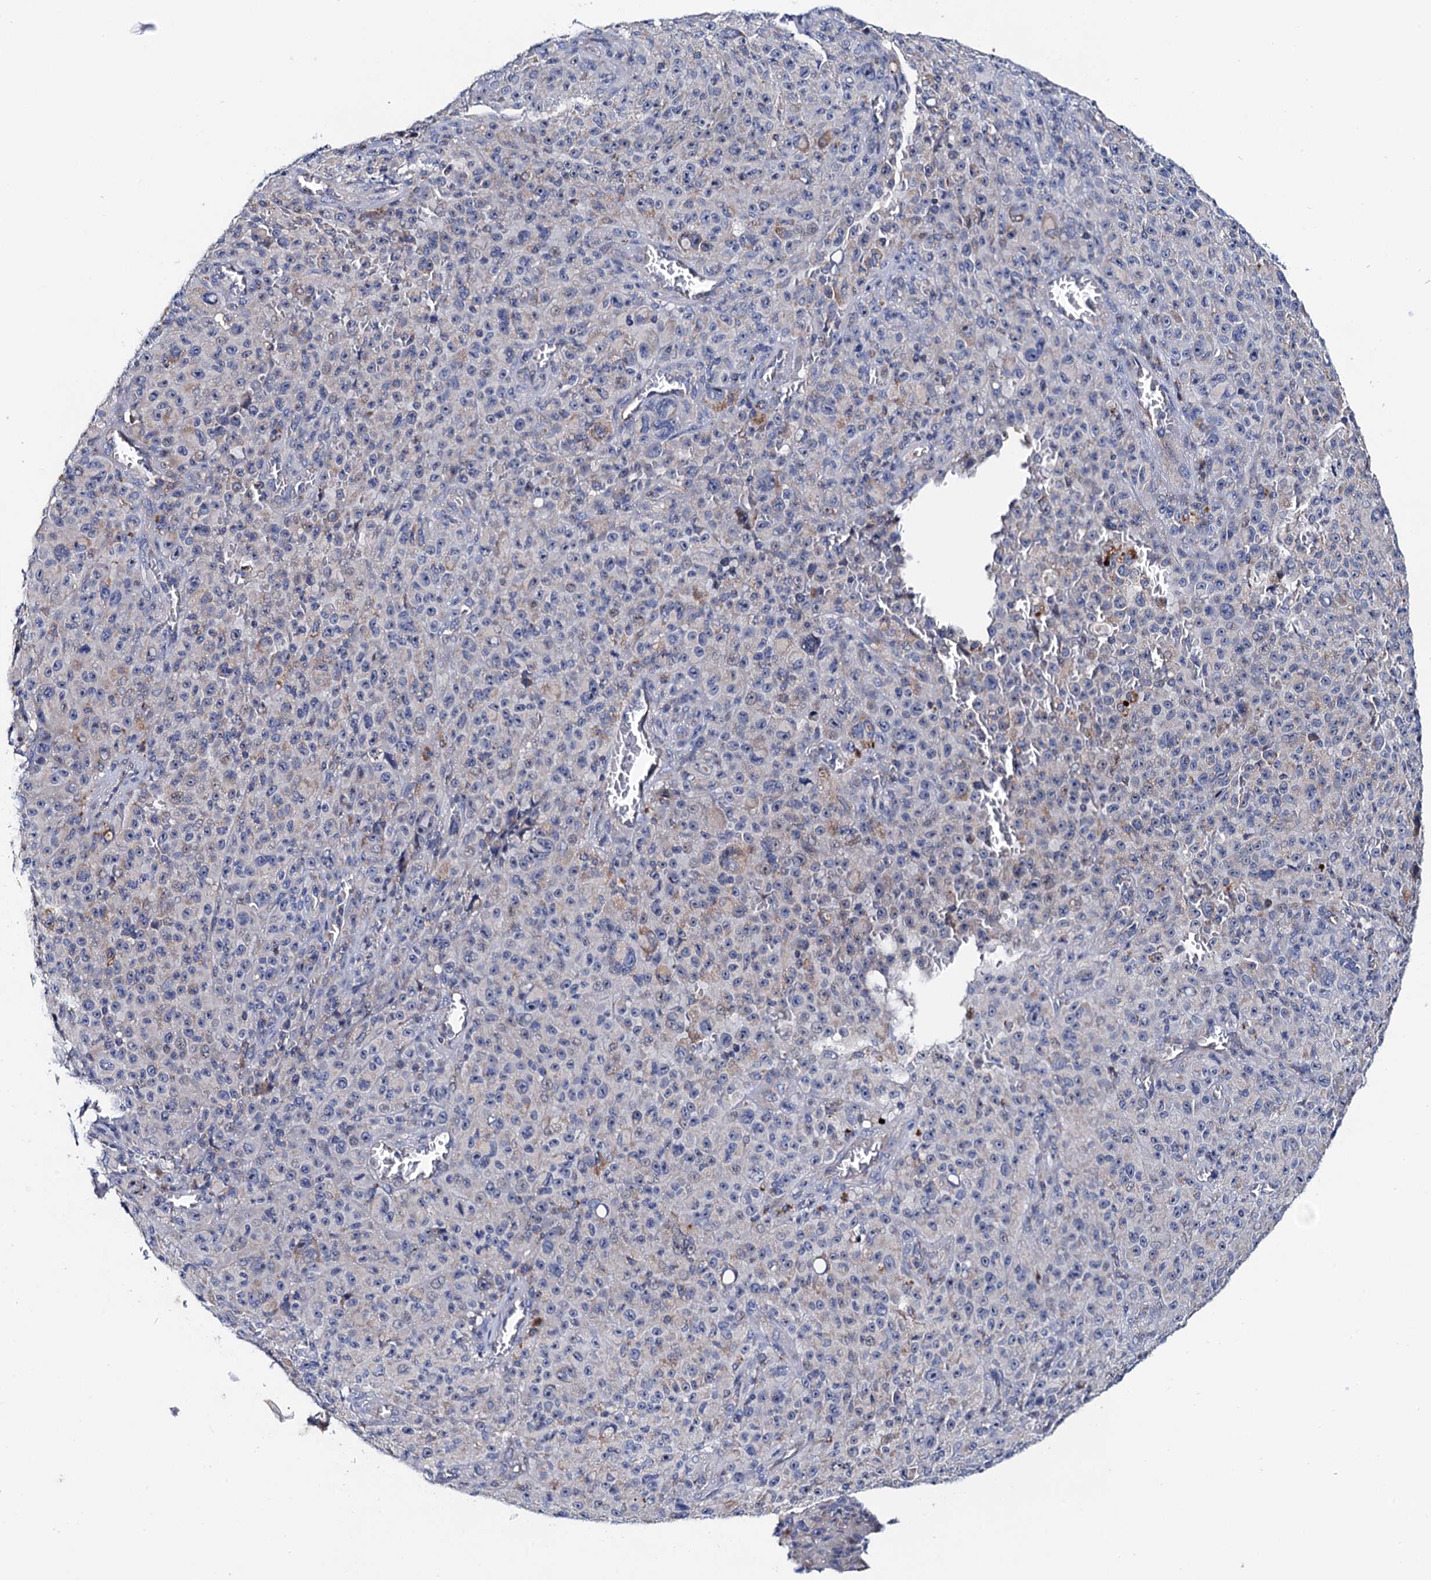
{"staining": {"intensity": "negative", "quantity": "none", "location": "none"}, "tissue": "melanoma", "cell_type": "Tumor cells", "image_type": "cancer", "snomed": [{"axis": "morphology", "description": "Malignant melanoma, NOS"}, {"axis": "topography", "description": "Skin"}], "caption": "This is an immunohistochemistry (IHC) histopathology image of melanoma. There is no staining in tumor cells.", "gene": "MRPL48", "patient": {"sex": "female", "age": 82}}